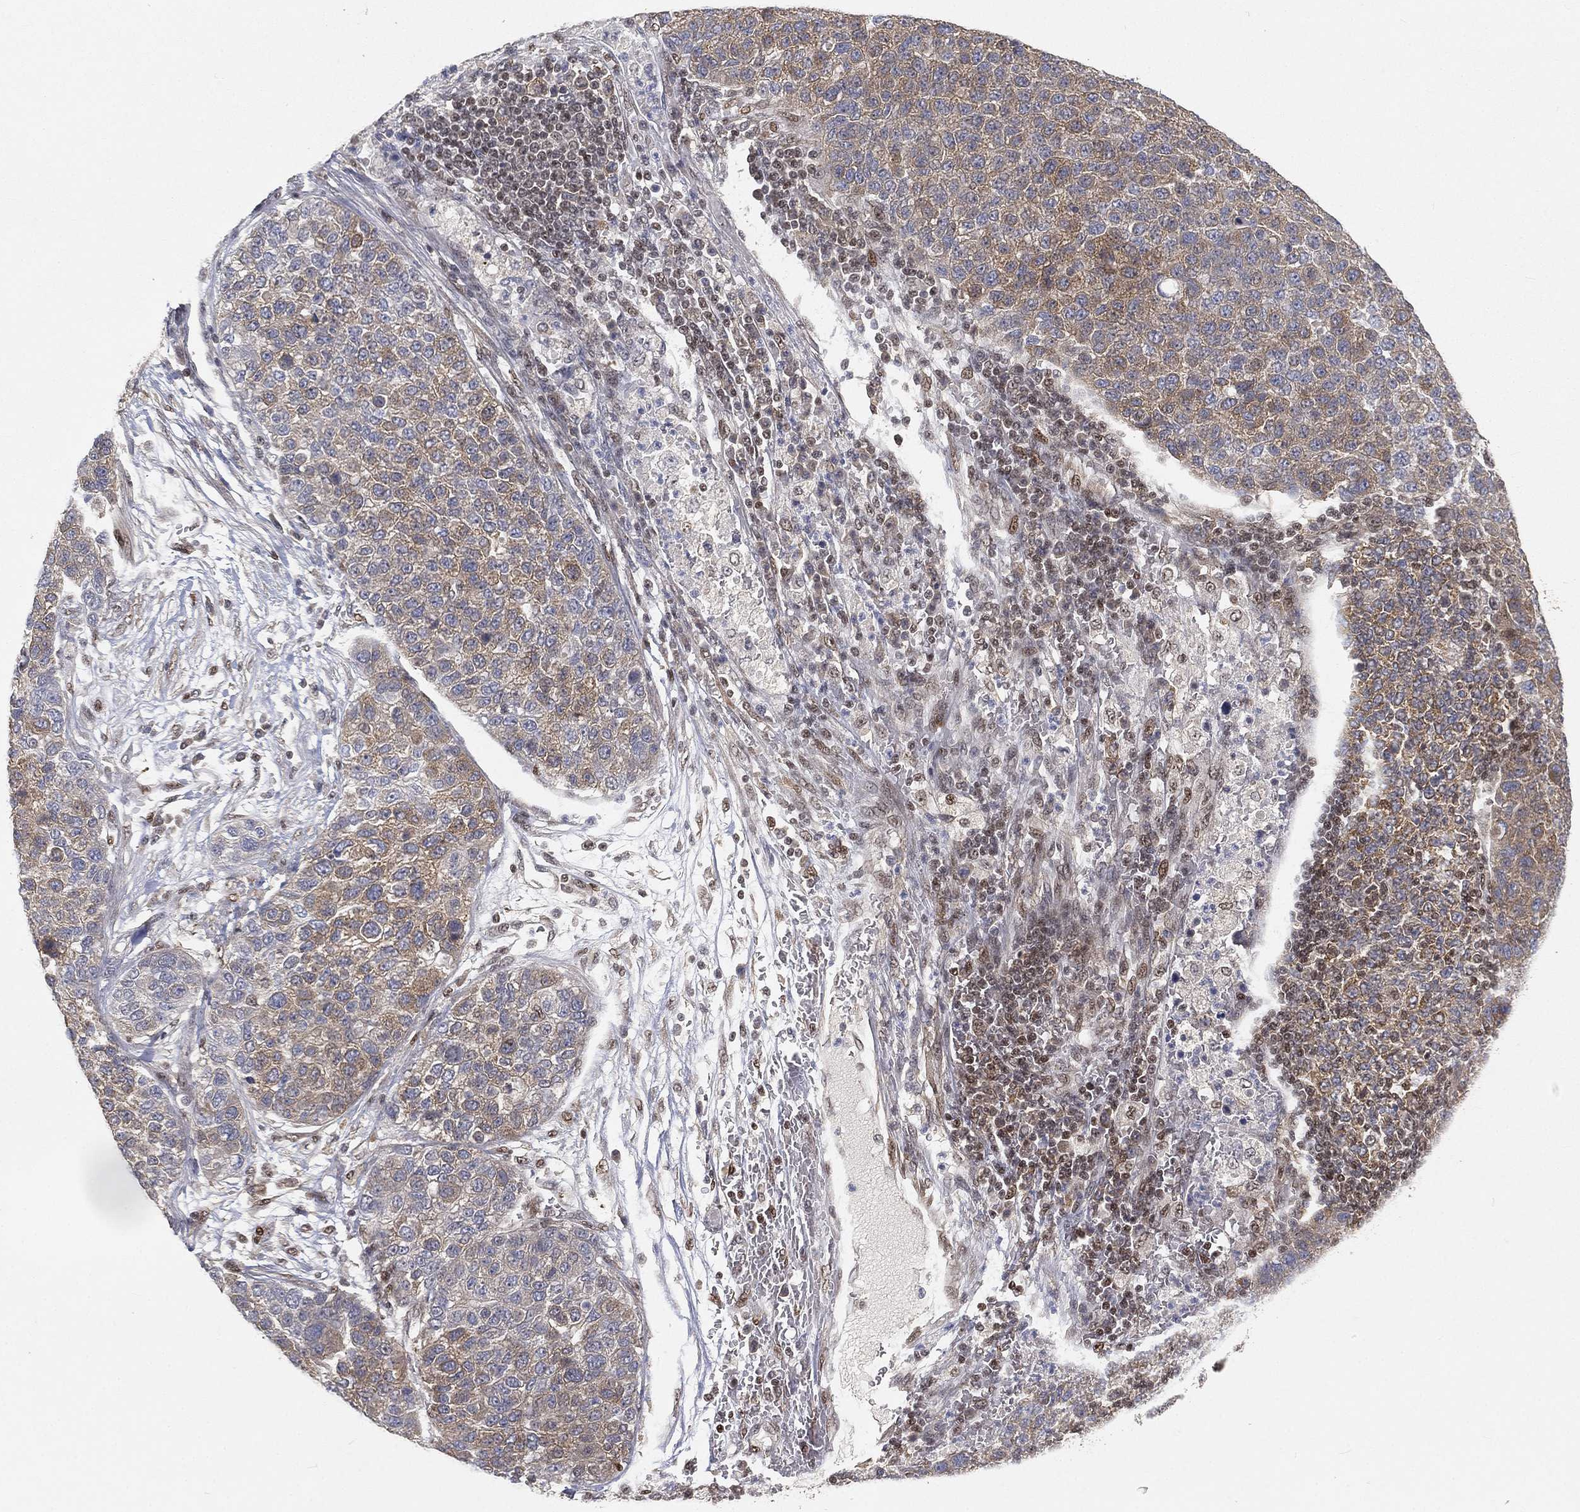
{"staining": {"intensity": "weak", "quantity": "<25%", "location": "cytoplasmic/membranous"}, "tissue": "pancreatic cancer", "cell_type": "Tumor cells", "image_type": "cancer", "snomed": [{"axis": "morphology", "description": "Adenocarcinoma, NOS"}, {"axis": "topography", "description": "Pancreas"}], "caption": "Immunohistochemistry image of human pancreatic cancer (adenocarcinoma) stained for a protein (brown), which shows no expression in tumor cells.", "gene": "CRTC3", "patient": {"sex": "female", "age": 61}}